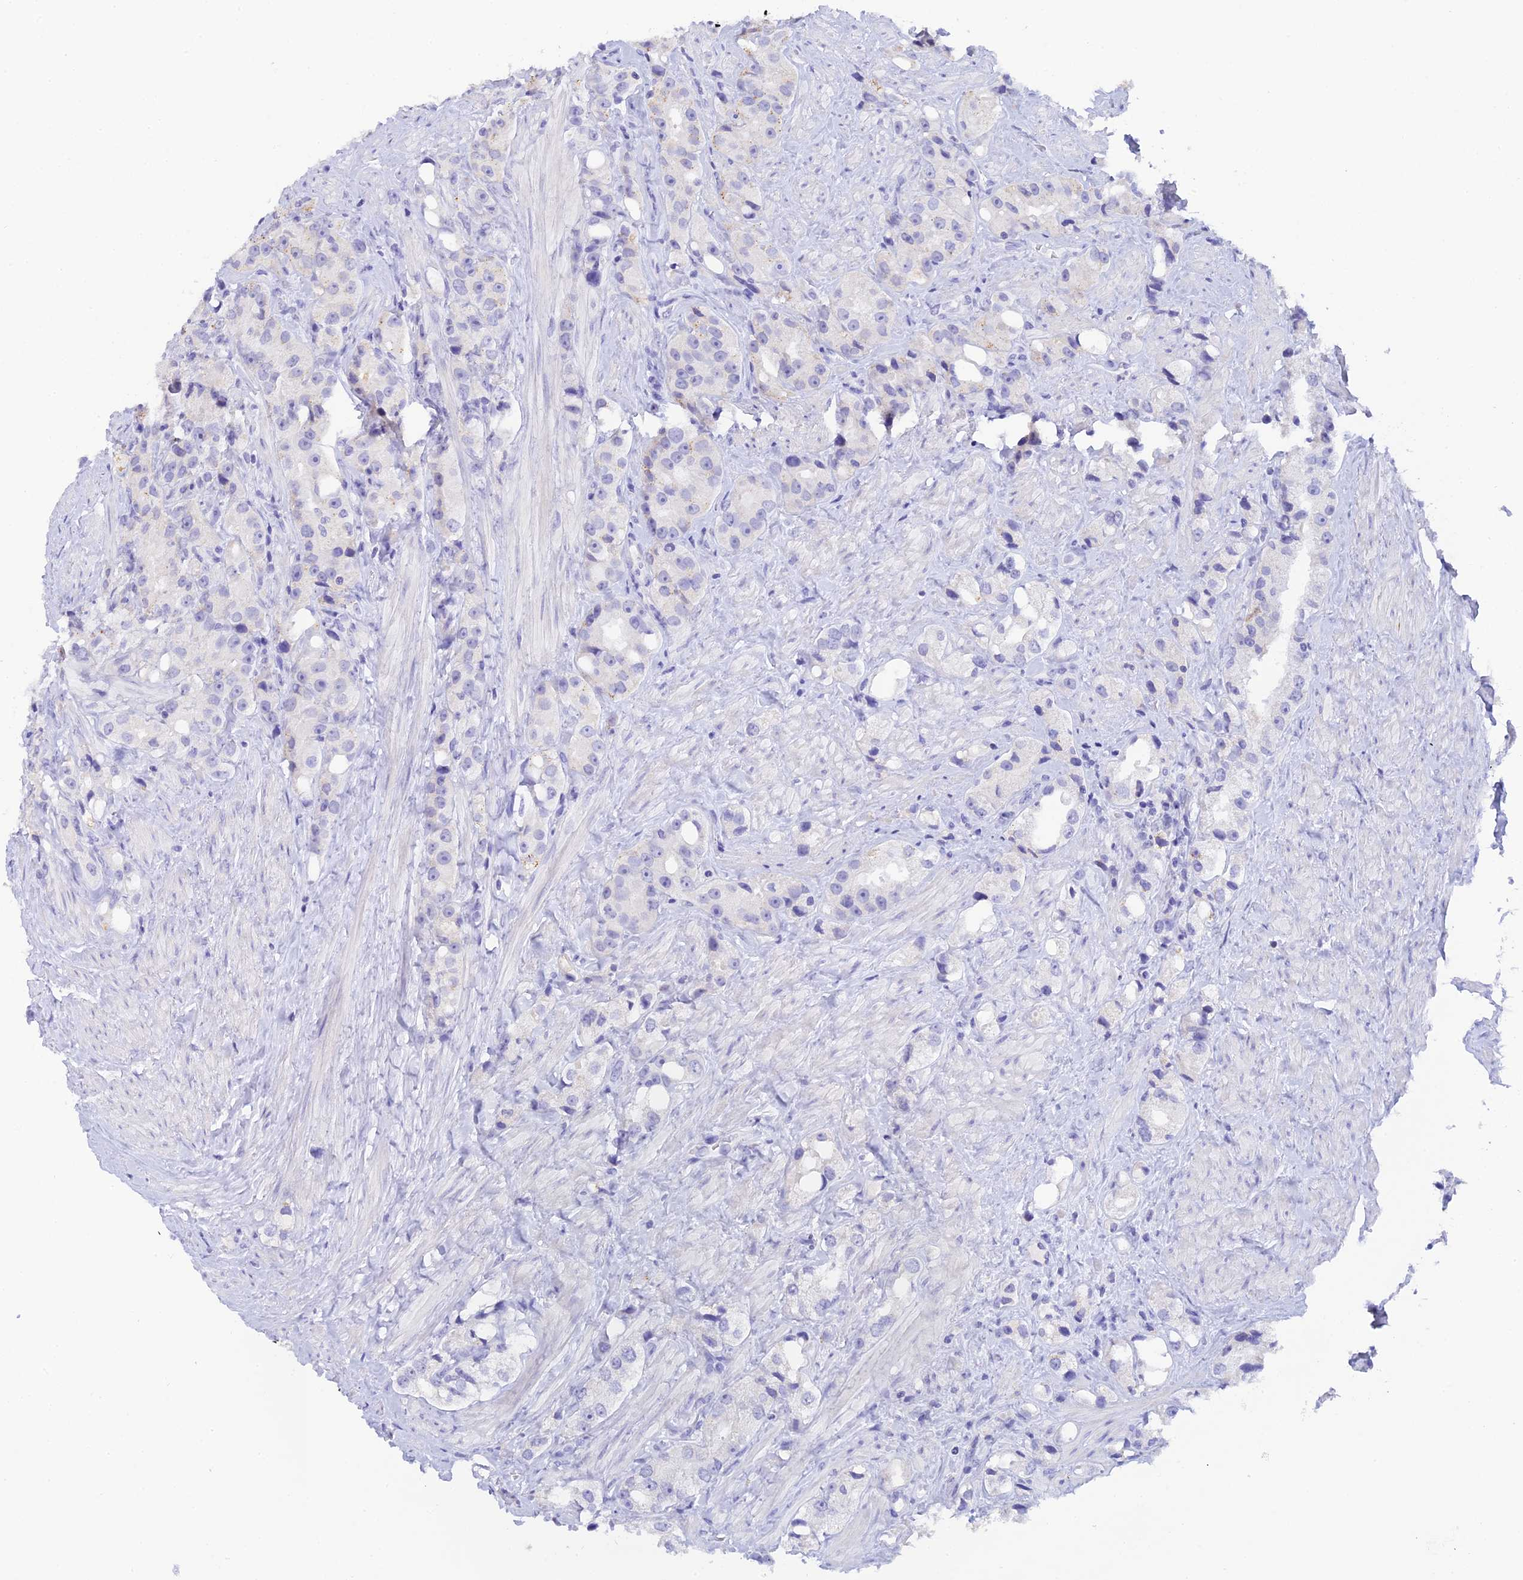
{"staining": {"intensity": "negative", "quantity": "none", "location": "none"}, "tissue": "prostate cancer", "cell_type": "Tumor cells", "image_type": "cancer", "snomed": [{"axis": "morphology", "description": "Adenocarcinoma, NOS"}, {"axis": "topography", "description": "Prostate"}], "caption": "Prostate cancer stained for a protein using immunohistochemistry shows no expression tumor cells.", "gene": "C12orf29", "patient": {"sex": "male", "age": 79}}